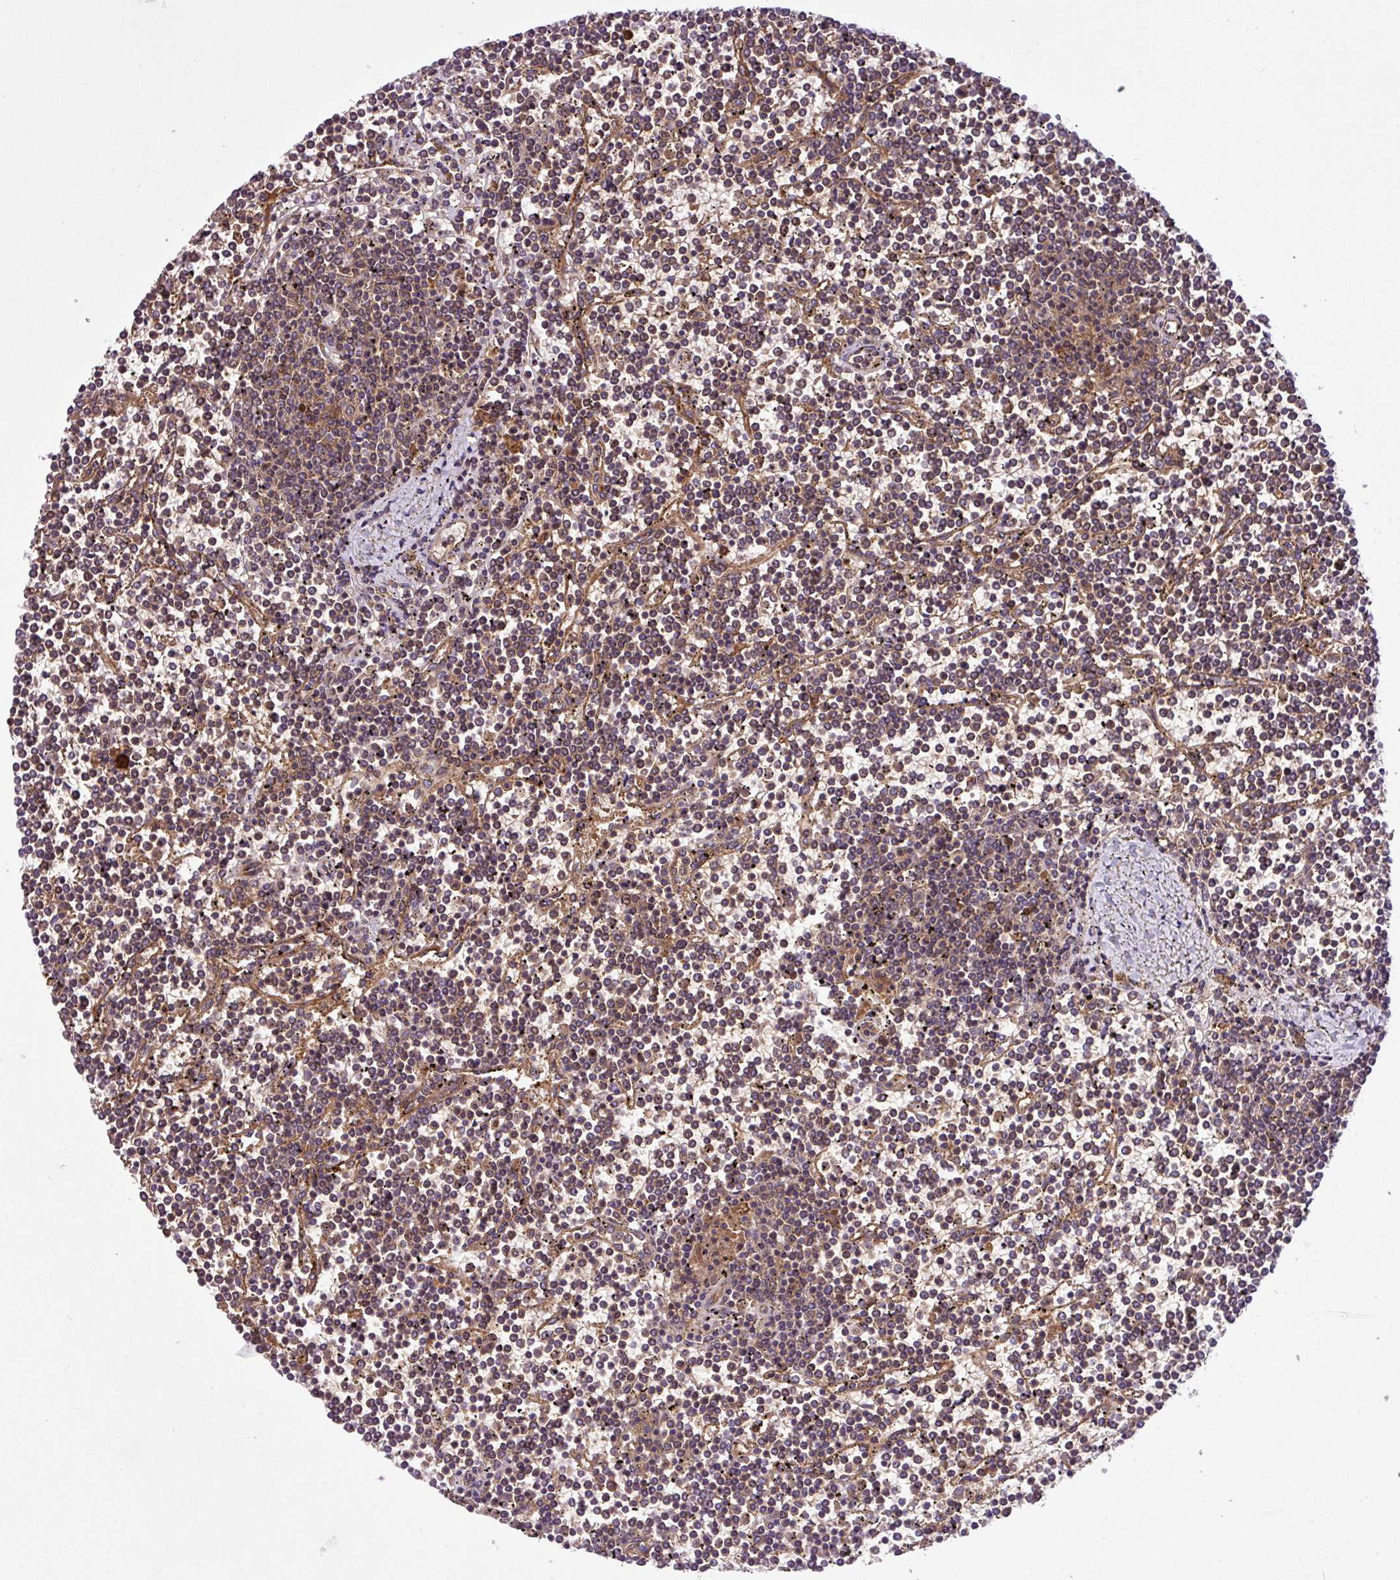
{"staining": {"intensity": "weak", "quantity": "25%-75%", "location": "cytoplasmic/membranous"}, "tissue": "lymphoma", "cell_type": "Tumor cells", "image_type": "cancer", "snomed": [{"axis": "morphology", "description": "Malignant lymphoma, non-Hodgkin's type, Low grade"}, {"axis": "topography", "description": "Spleen"}], "caption": "The micrograph displays staining of low-grade malignant lymphoma, non-Hodgkin's type, revealing weak cytoplasmic/membranous protein positivity (brown color) within tumor cells.", "gene": "ZNF266", "patient": {"sex": "female", "age": 19}}